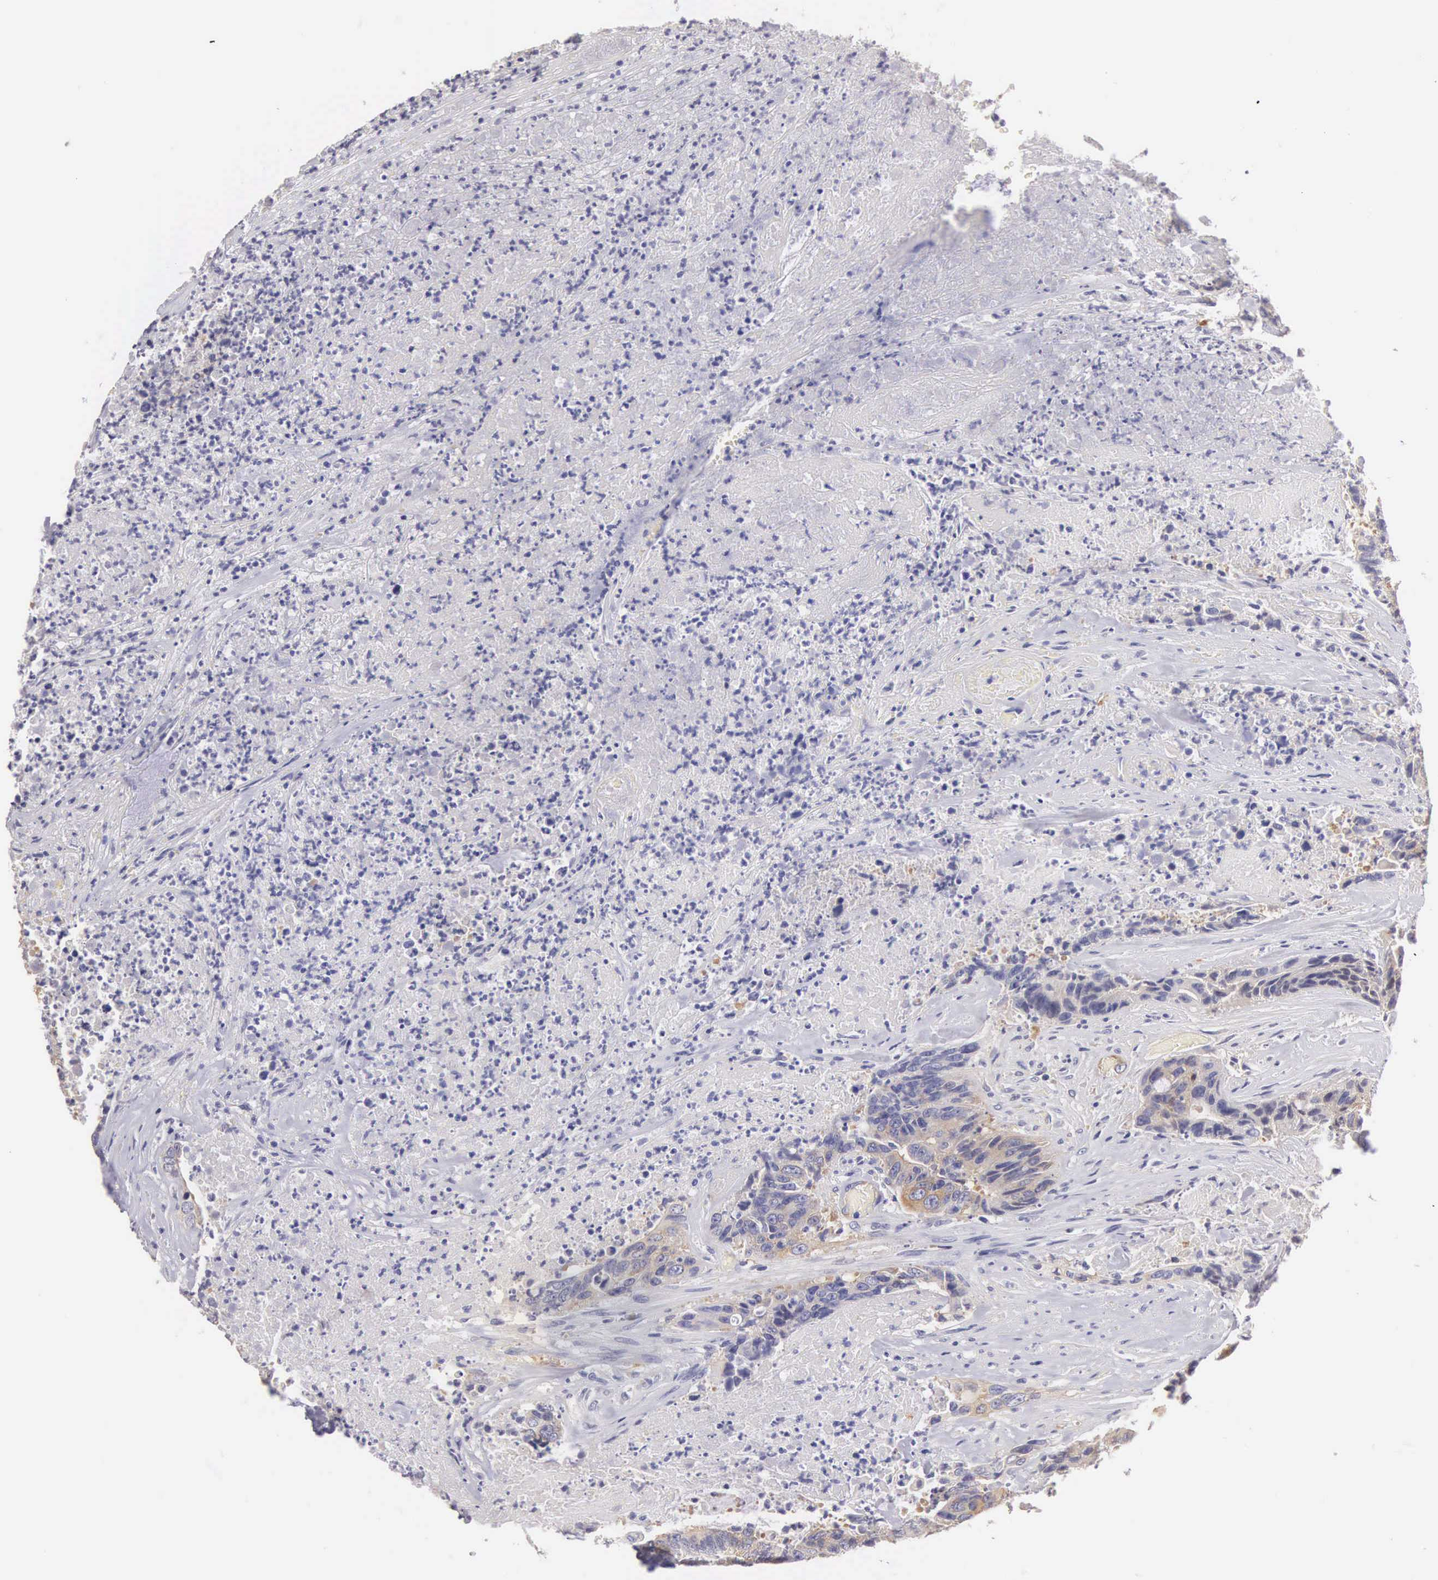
{"staining": {"intensity": "weak", "quantity": "25%-75%", "location": "cytoplasmic/membranous"}, "tissue": "colorectal cancer", "cell_type": "Tumor cells", "image_type": "cancer", "snomed": [{"axis": "morphology", "description": "Adenocarcinoma, NOS"}, {"axis": "topography", "description": "Rectum"}], "caption": "A brown stain highlights weak cytoplasmic/membranous expression of a protein in human colorectal cancer (adenocarcinoma) tumor cells. Nuclei are stained in blue.", "gene": "OSBPL3", "patient": {"sex": "female", "age": 65}}